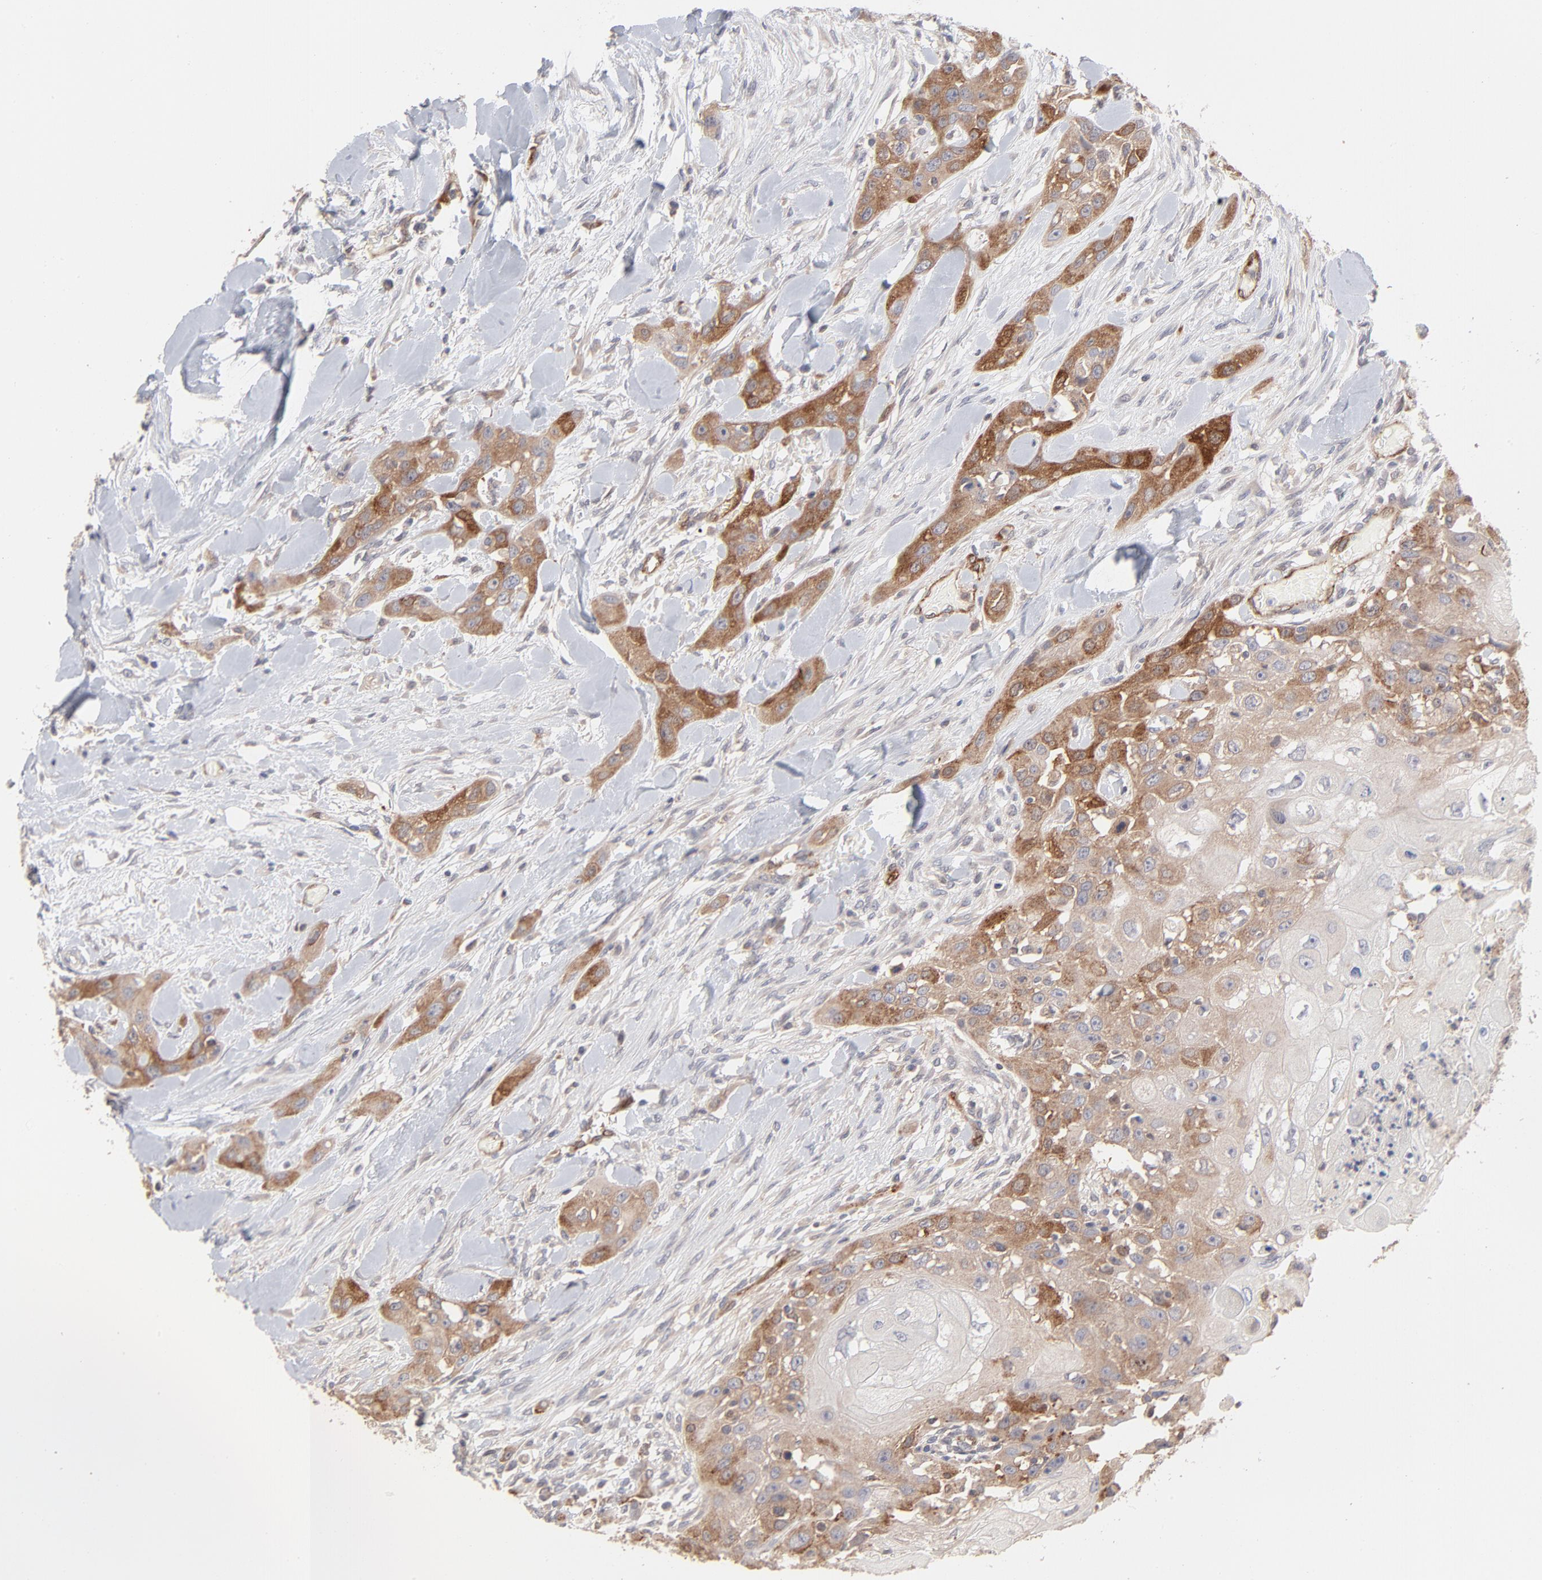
{"staining": {"intensity": "moderate", "quantity": "25%-75%", "location": "cytoplasmic/membranous"}, "tissue": "head and neck cancer", "cell_type": "Tumor cells", "image_type": "cancer", "snomed": [{"axis": "morphology", "description": "Neoplasm, malignant, NOS"}, {"axis": "topography", "description": "Salivary gland"}, {"axis": "topography", "description": "Head-Neck"}], "caption": "Protein staining by immunohistochemistry exhibits moderate cytoplasmic/membranous positivity in about 25%-75% of tumor cells in head and neck cancer.", "gene": "IVNS1ABP", "patient": {"sex": "male", "age": 43}}